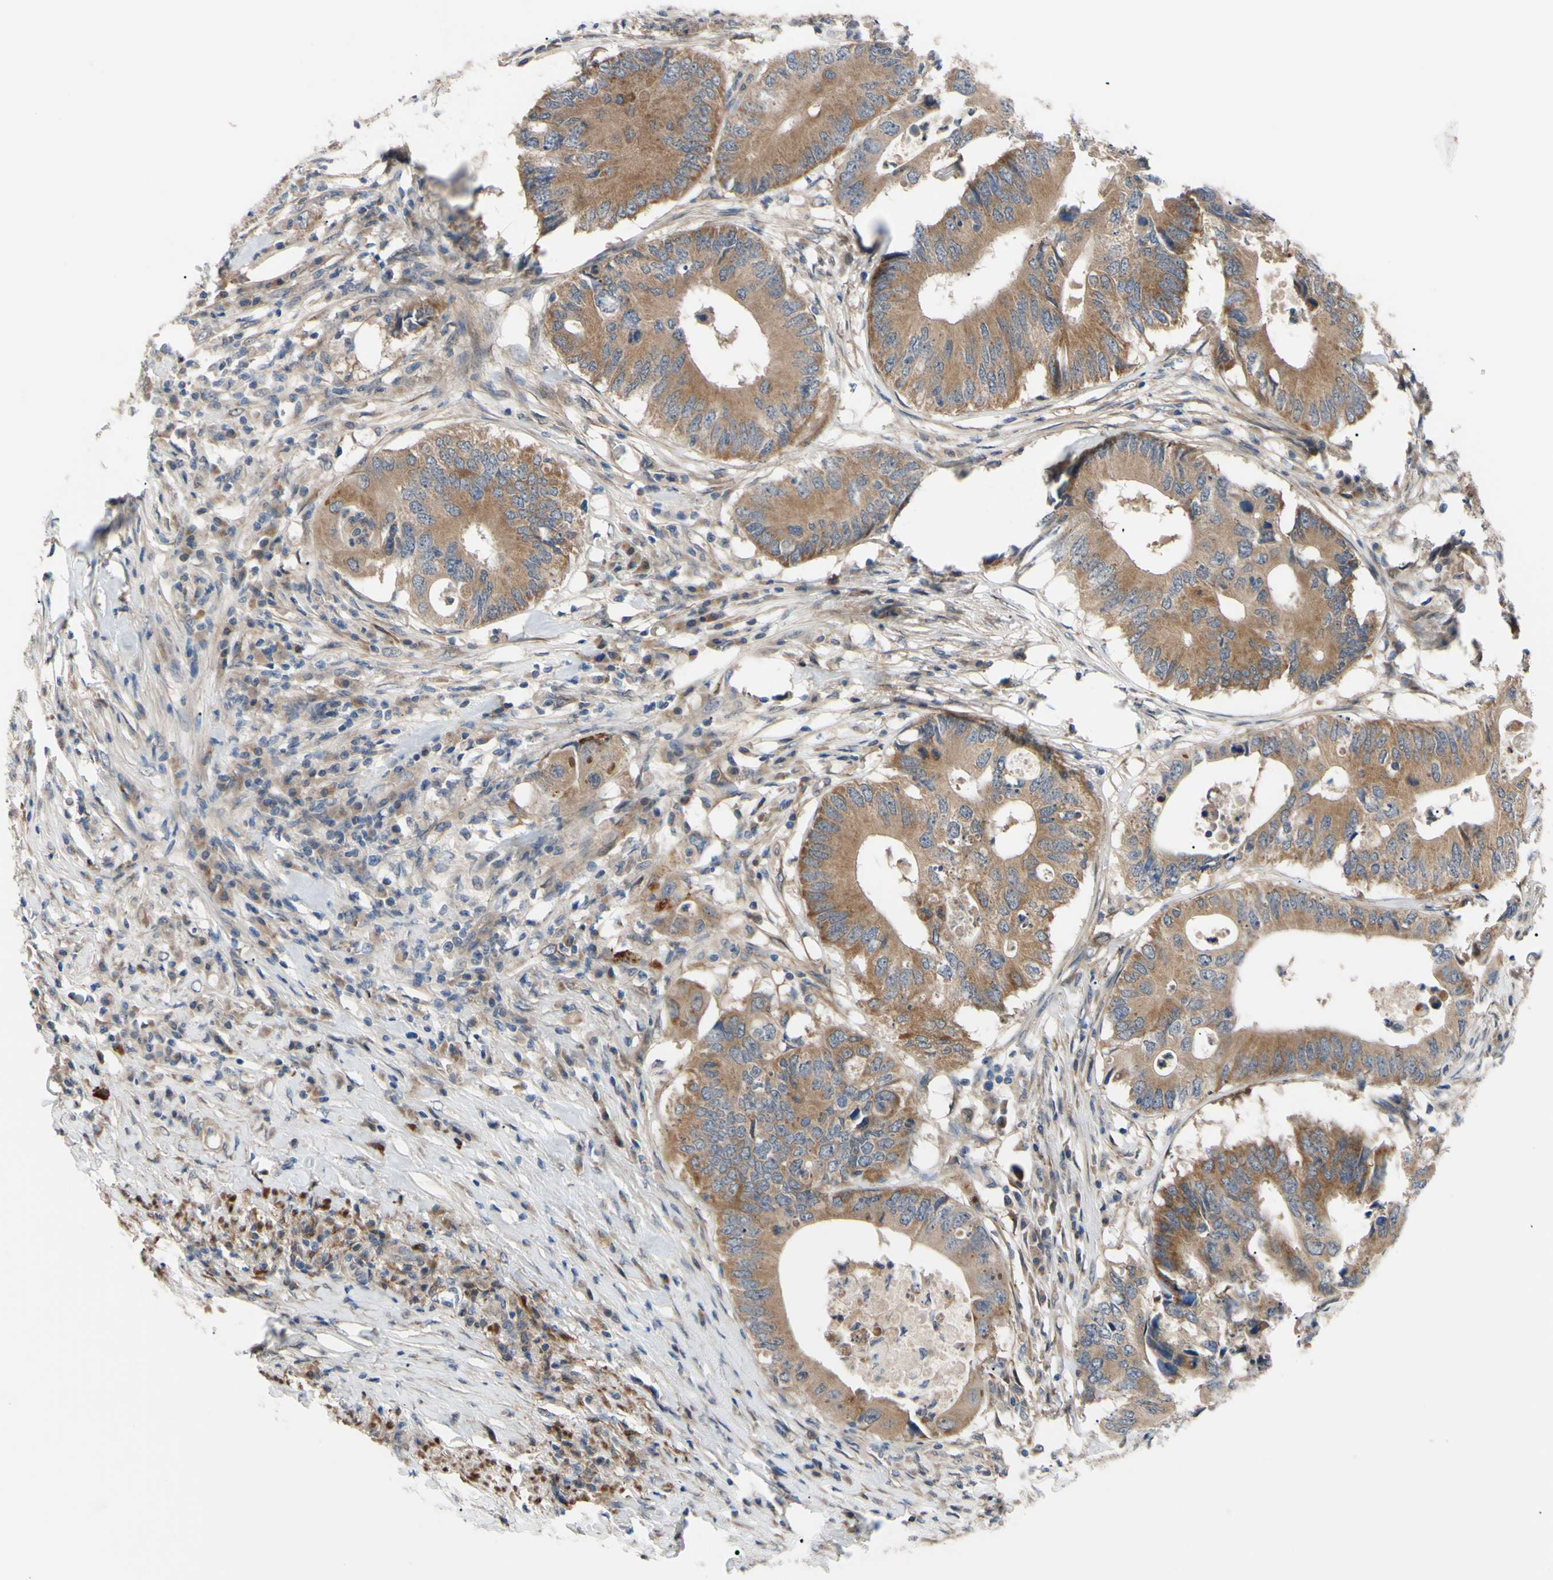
{"staining": {"intensity": "moderate", "quantity": ">75%", "location": "cytoplasmic/membranous"}, "tissue": "colorectal cancer", "cell_type": "Tumor cells", "image_type": "cancer", "snomed": [{"axis": "morphology", "description": "Adenocarcinoma, NOS"}, {"axis": "topography", "description": "Colon"}], "caption": "Human colorectal cancer stained with a brown dye reveals moderate cytoplasmic/membranous positive staining in approximately >75% of tumor cells.", "gene": "SVIL", "patient": {"sex": "male", "age": 71}}